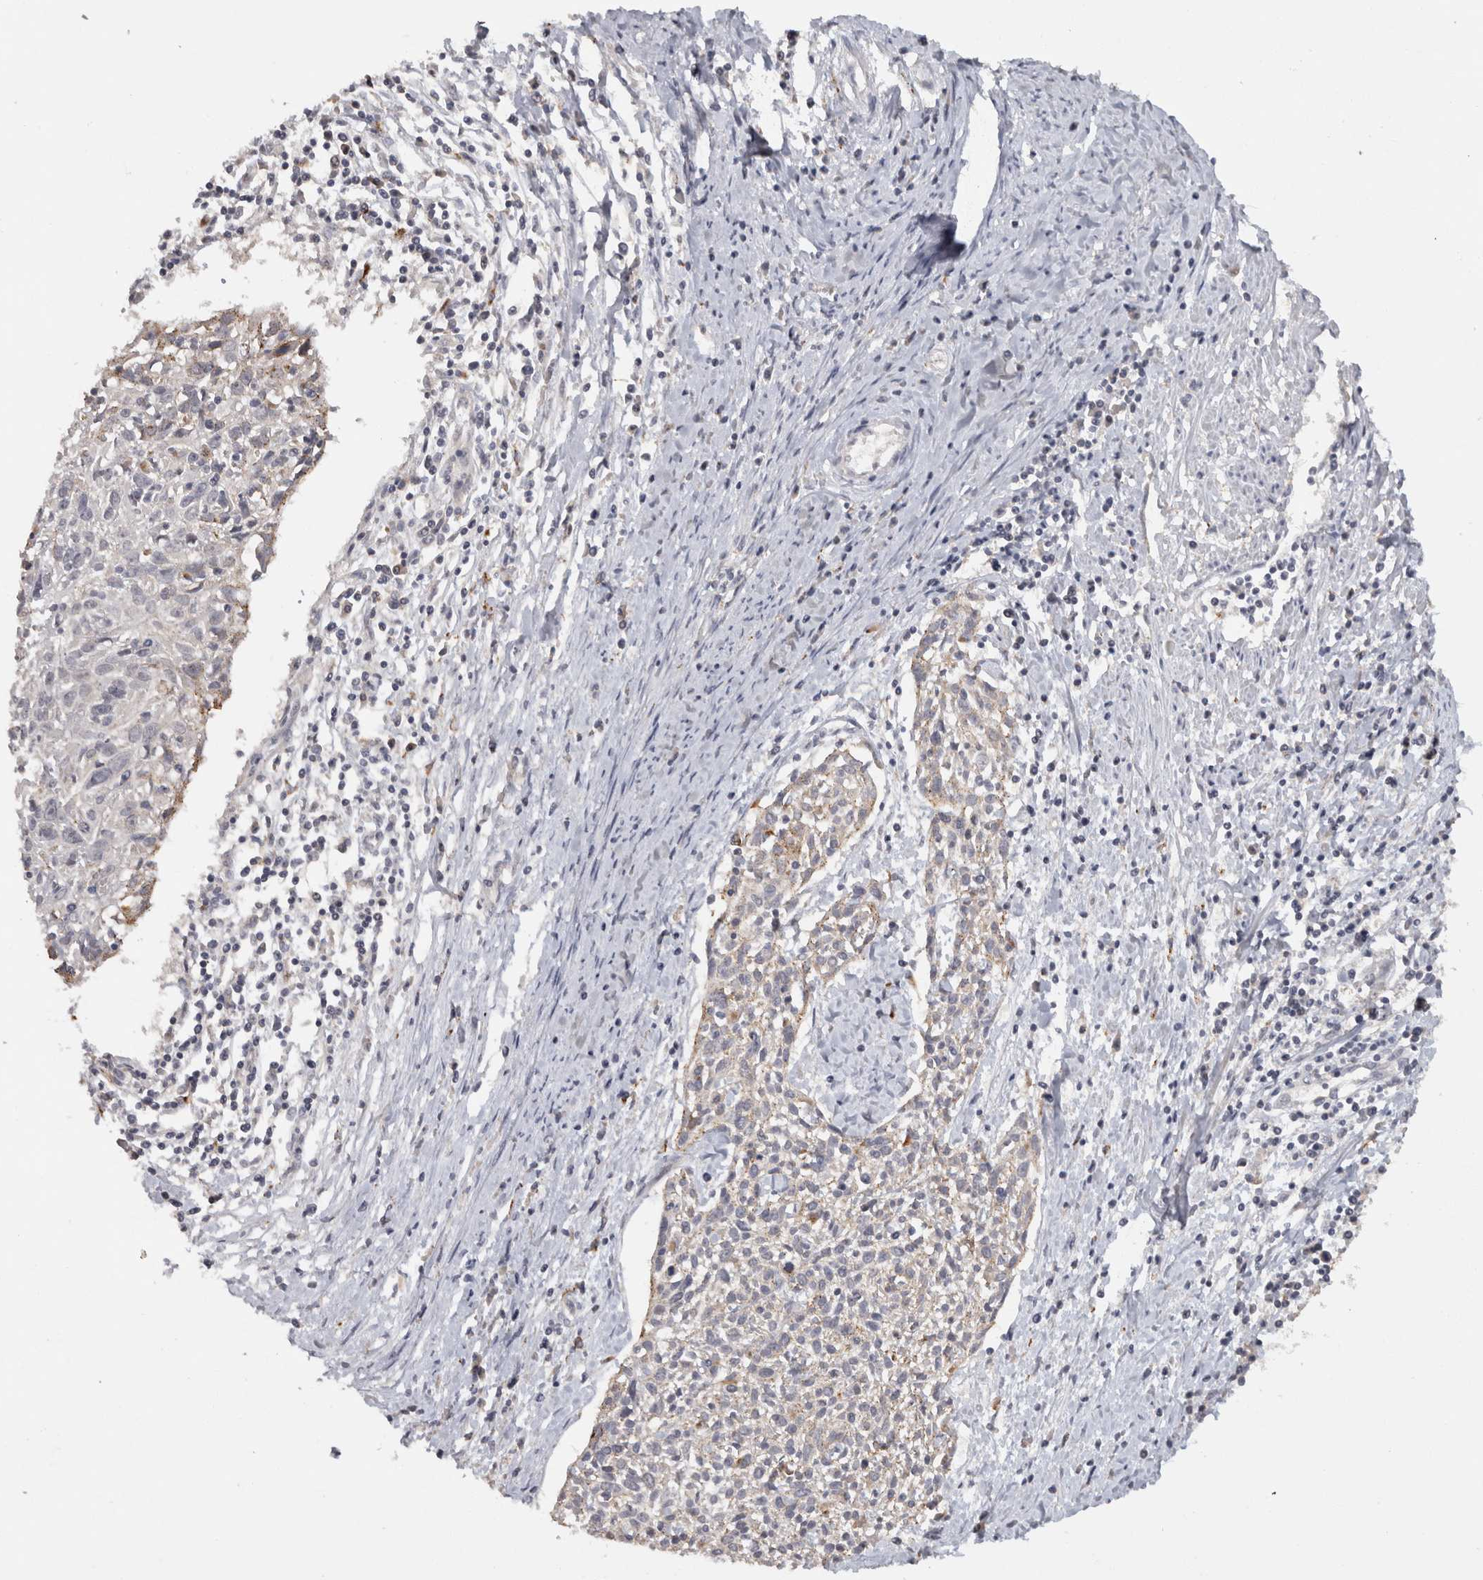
{"staining": {"intensity": "negative", "quantity": "none", "location": "none"}, "tissue": "cervical cancer", "cell_type": "Tumor cells", "image_type": "cancer", "snomed": [{"axis": "morphology", "description": "Squamous cell carcinoma, NOS"}, {"axis": "topography", "description": "Cervix"}], "caption": "The image exhibits no staining of tumor cells in cervical cancer.", "gene": "ACAT2", "patient": {"sex": "female", "age": 51}}